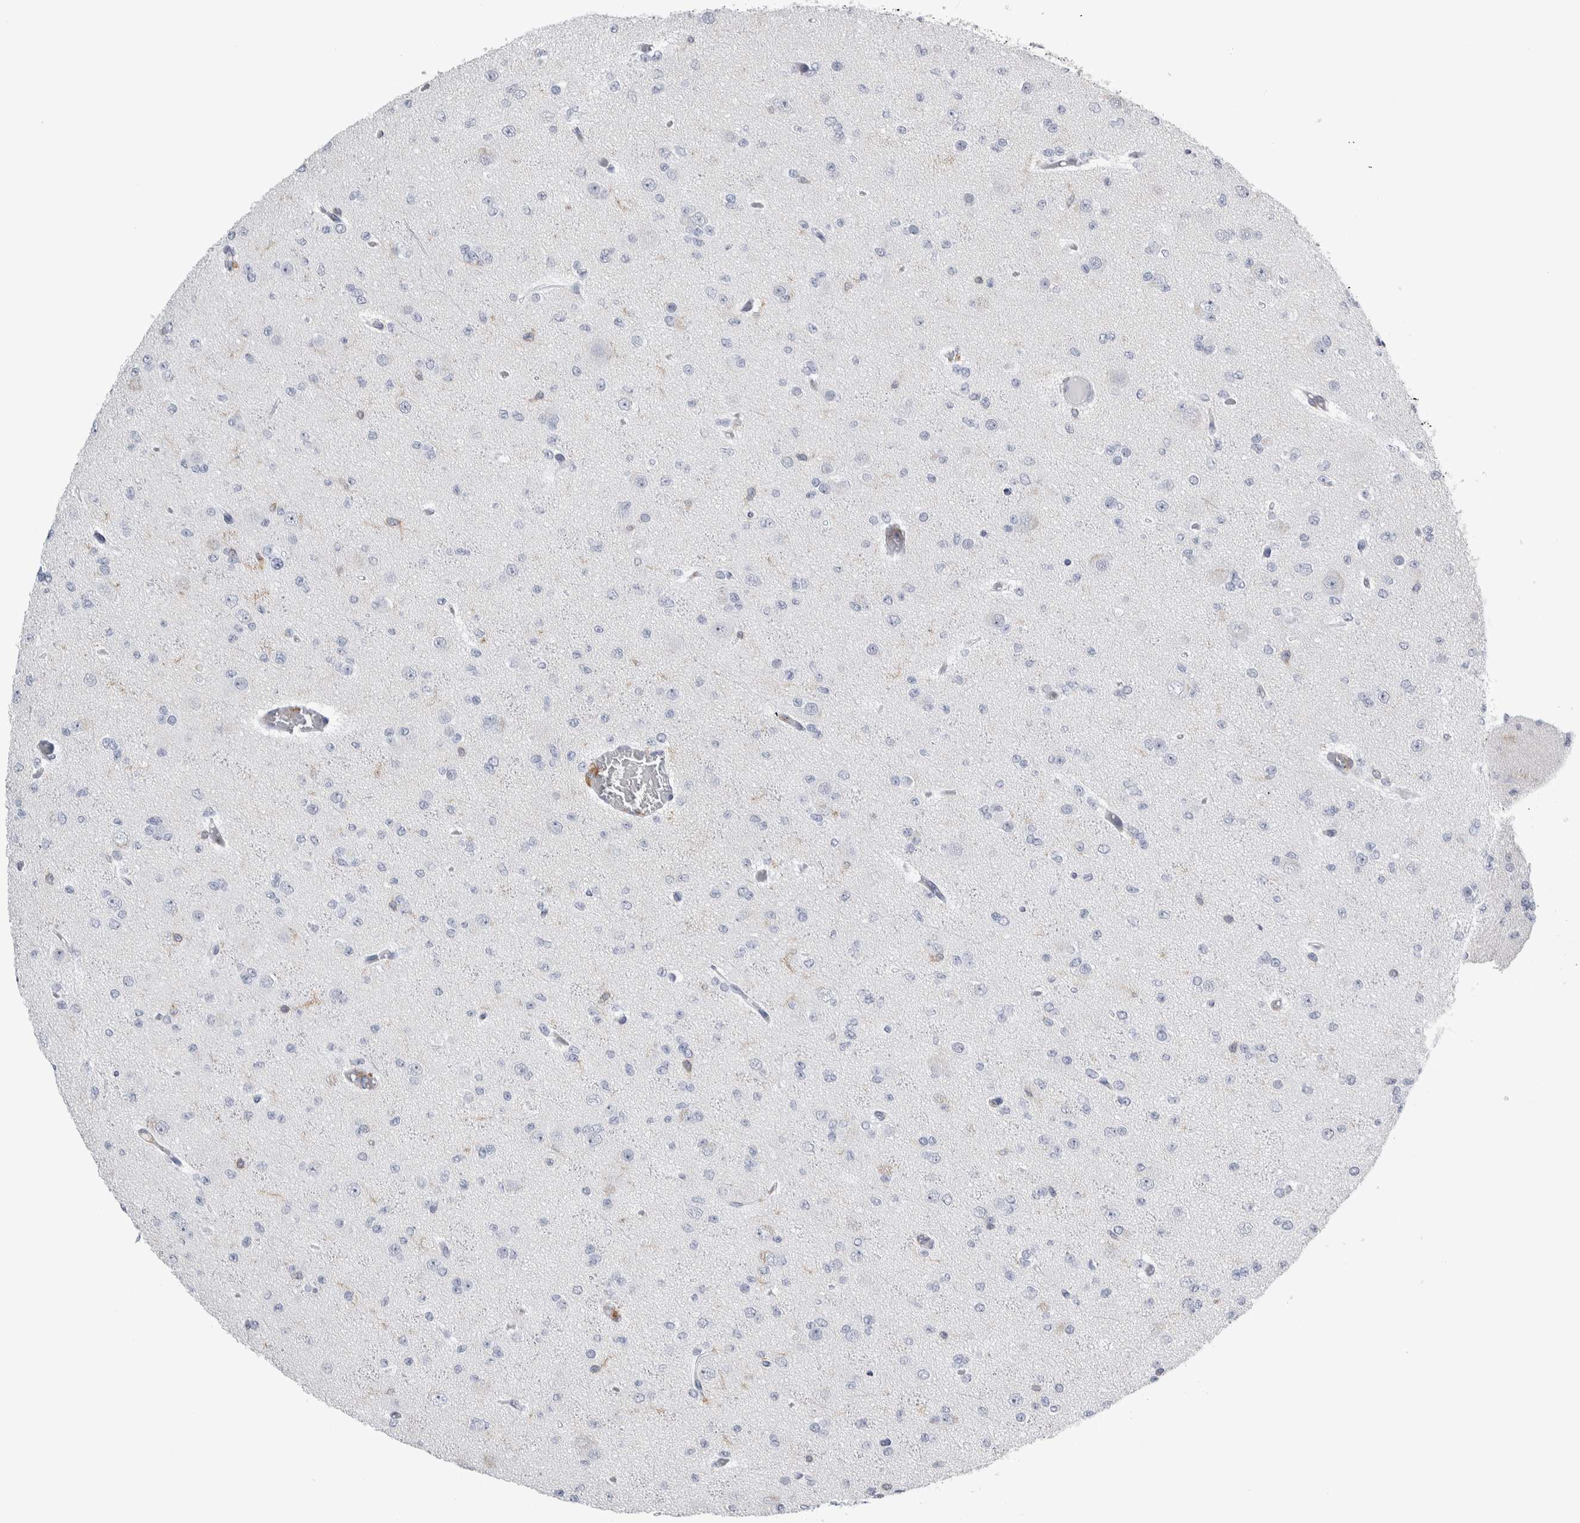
{"staining": {"intensity": "negative", "quantity": "none", "location": "none"}, "tissue": "glioma", "cell_type": "Tumor cells", "image_type": "cancer", "snomed": [{"axis": "morphology", "description": "Glioma, malignant, Low grade"}, {"axis": "topography", "description": "Brain"}], "caption": "A high-resolution micrograph shows immunohistochemistry (IHC) staining of malignant low-grade glioma, which shows no significant expression in tumor cells.", "gene": "SKAP2", "patient": {"sex": "female", "age": 22}}